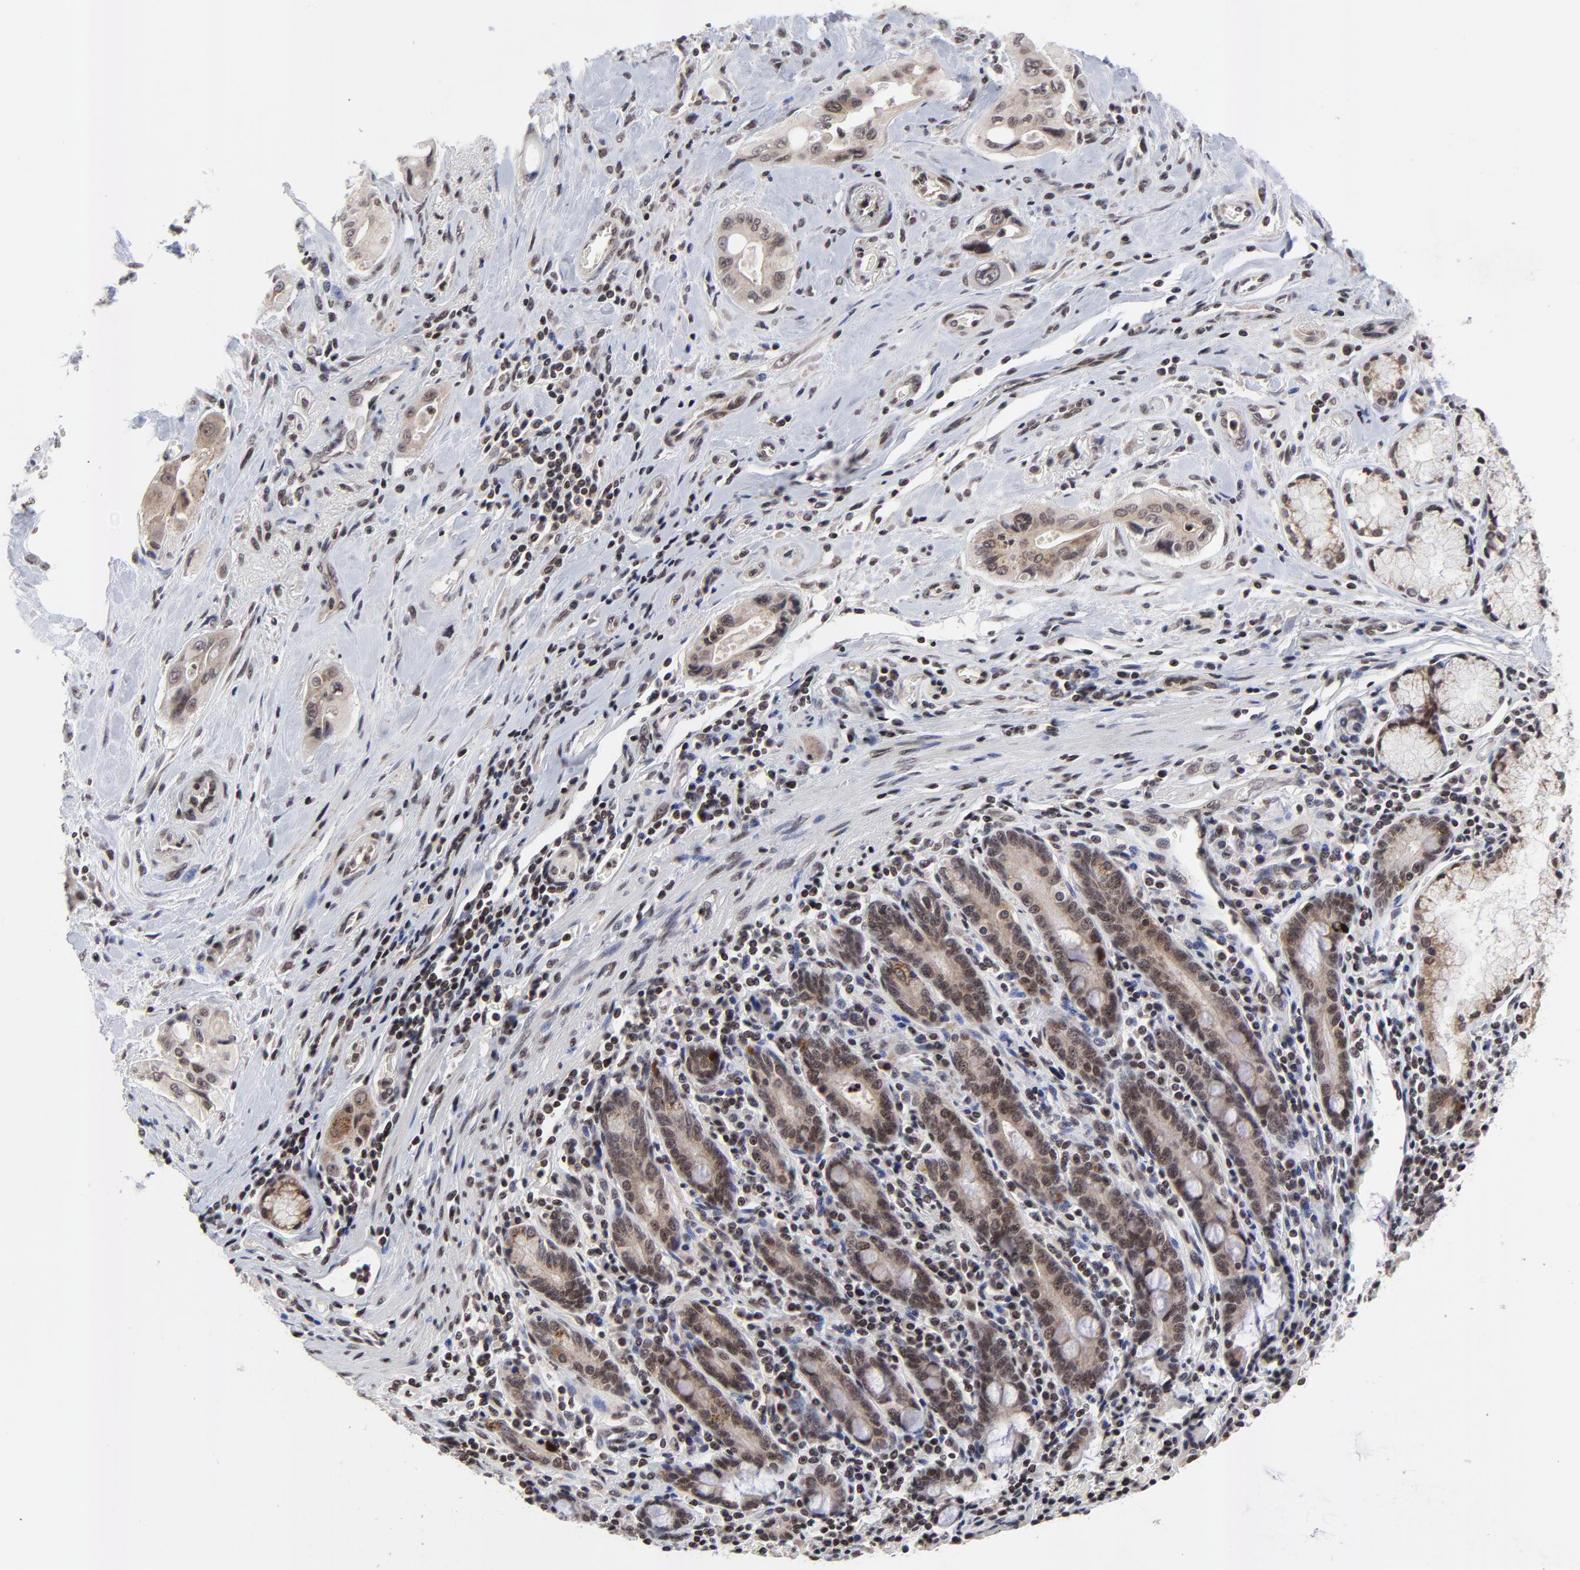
{"staining": {"intensity": "moderate", "quantity": "25%-75%", "location": "cytoplasmic/membranous,nuclear"}, "tissue": "pancreatic cancer", "cell_type": "Tumor cells", "image_type": "cancer", "snomed": [{"axis": "morphology", "description": "Adenocarcinoma, NOS"}, {"axis": "topography", "description": "Pancreas"}], "caption": "Moderate cytoplasmic/membranous and nuclear positivity is present in about 25%-75% of tumor cells in pancreatic cancer (adenocarcinoma). The staining was performed using DAB to visualize the protein expression in brown, while the nuclei were stained in blue with hematoxylin (Magnification: 20x).", "gene": "ZNF777", "patient": {"sex": "male", "age": 77}}